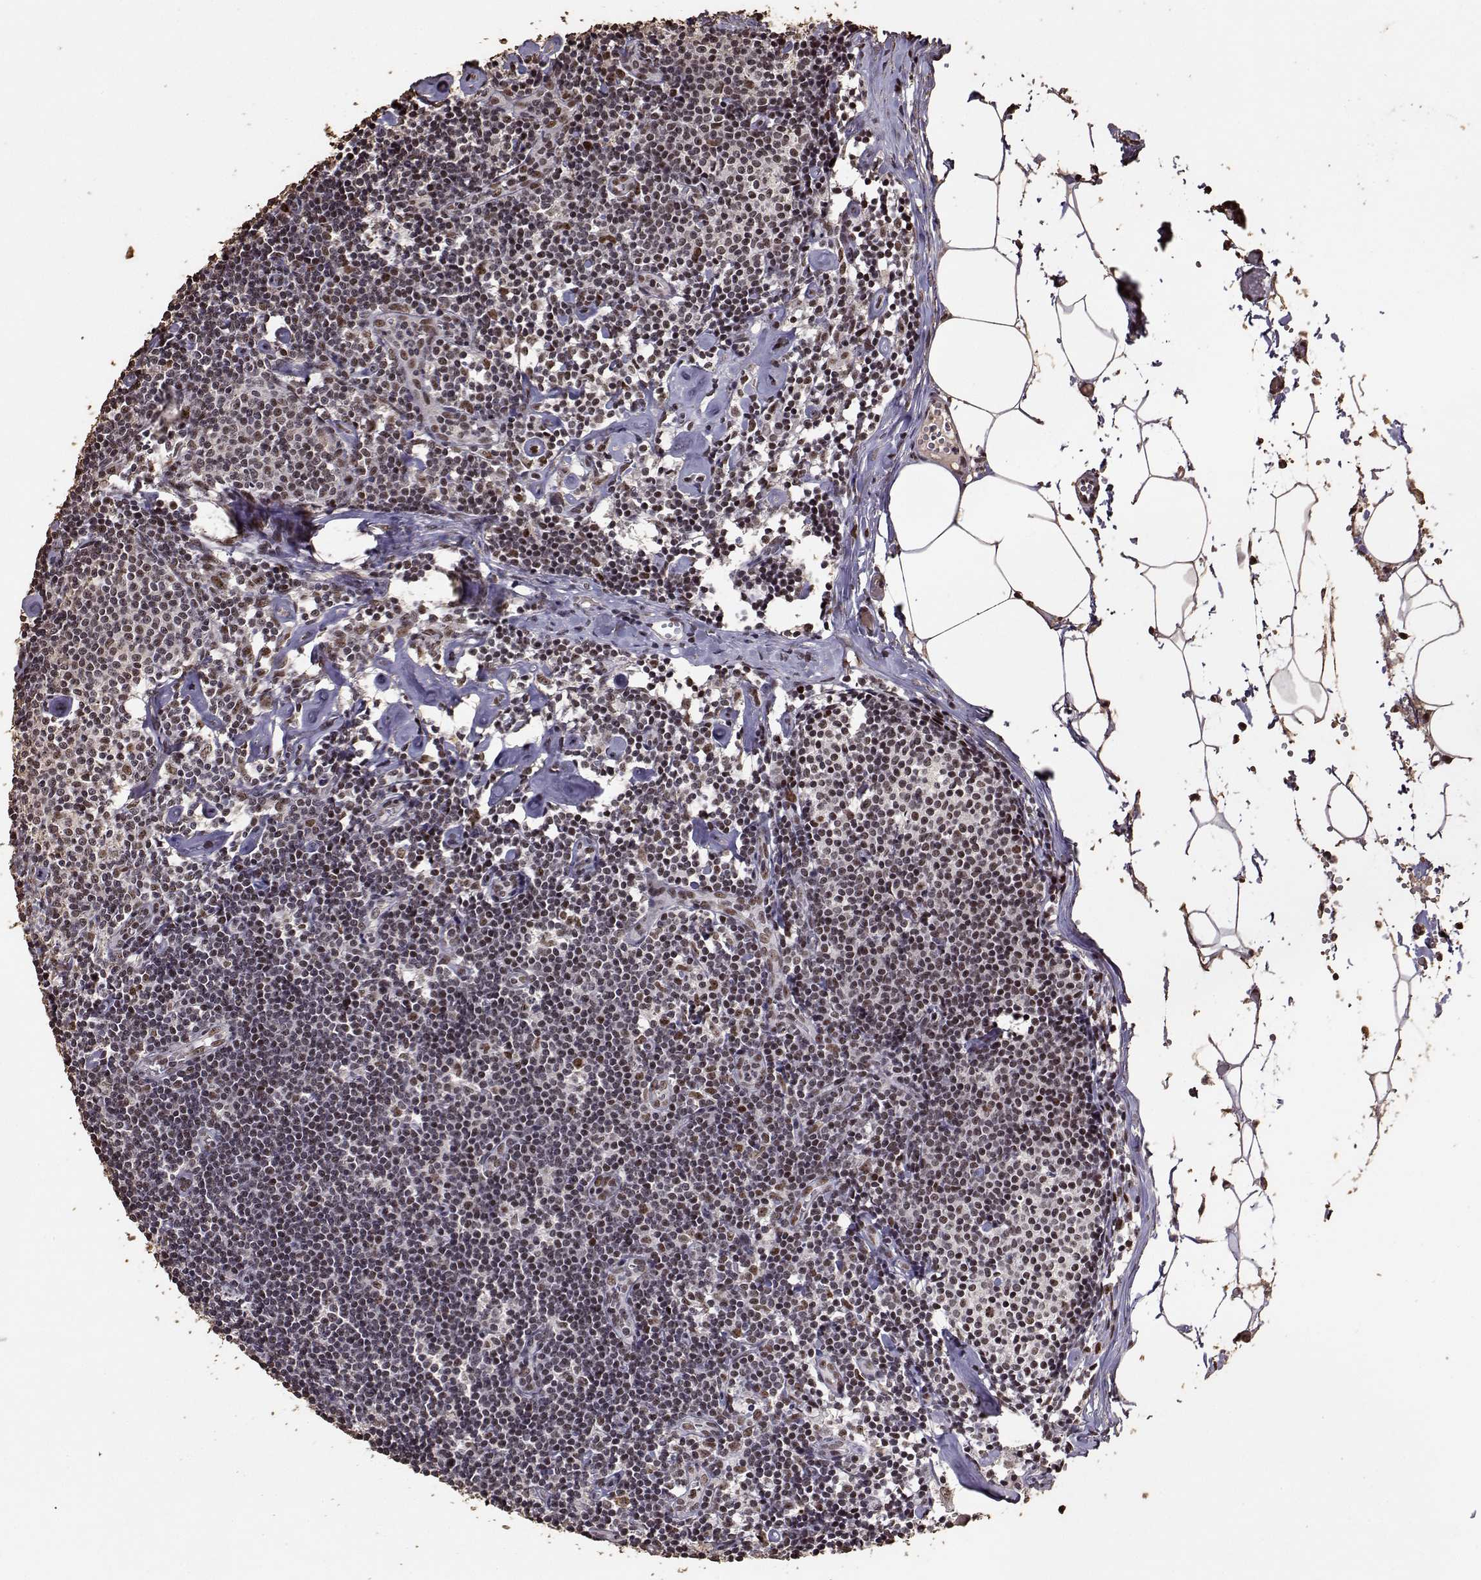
{"staining": {"intensity": "moderate", "quantity": ">75%", "location": "nuclear"}, "tissue": "lymph node", "cell_type": "Germinal center cells", "image_type": "normal", "snomed": [{"axis": "morphology", "description": "Normal tissue, NOS"}, {"axis": "topography", "description": "Lymph node"}], "caption": "Lymph node stained for a protein (brown) reveals moderate nuclear positive positivity in approximately >75% of germinal center cells.", "gene": "TOE1", "patient": {"sex": "female", "age": 42}}